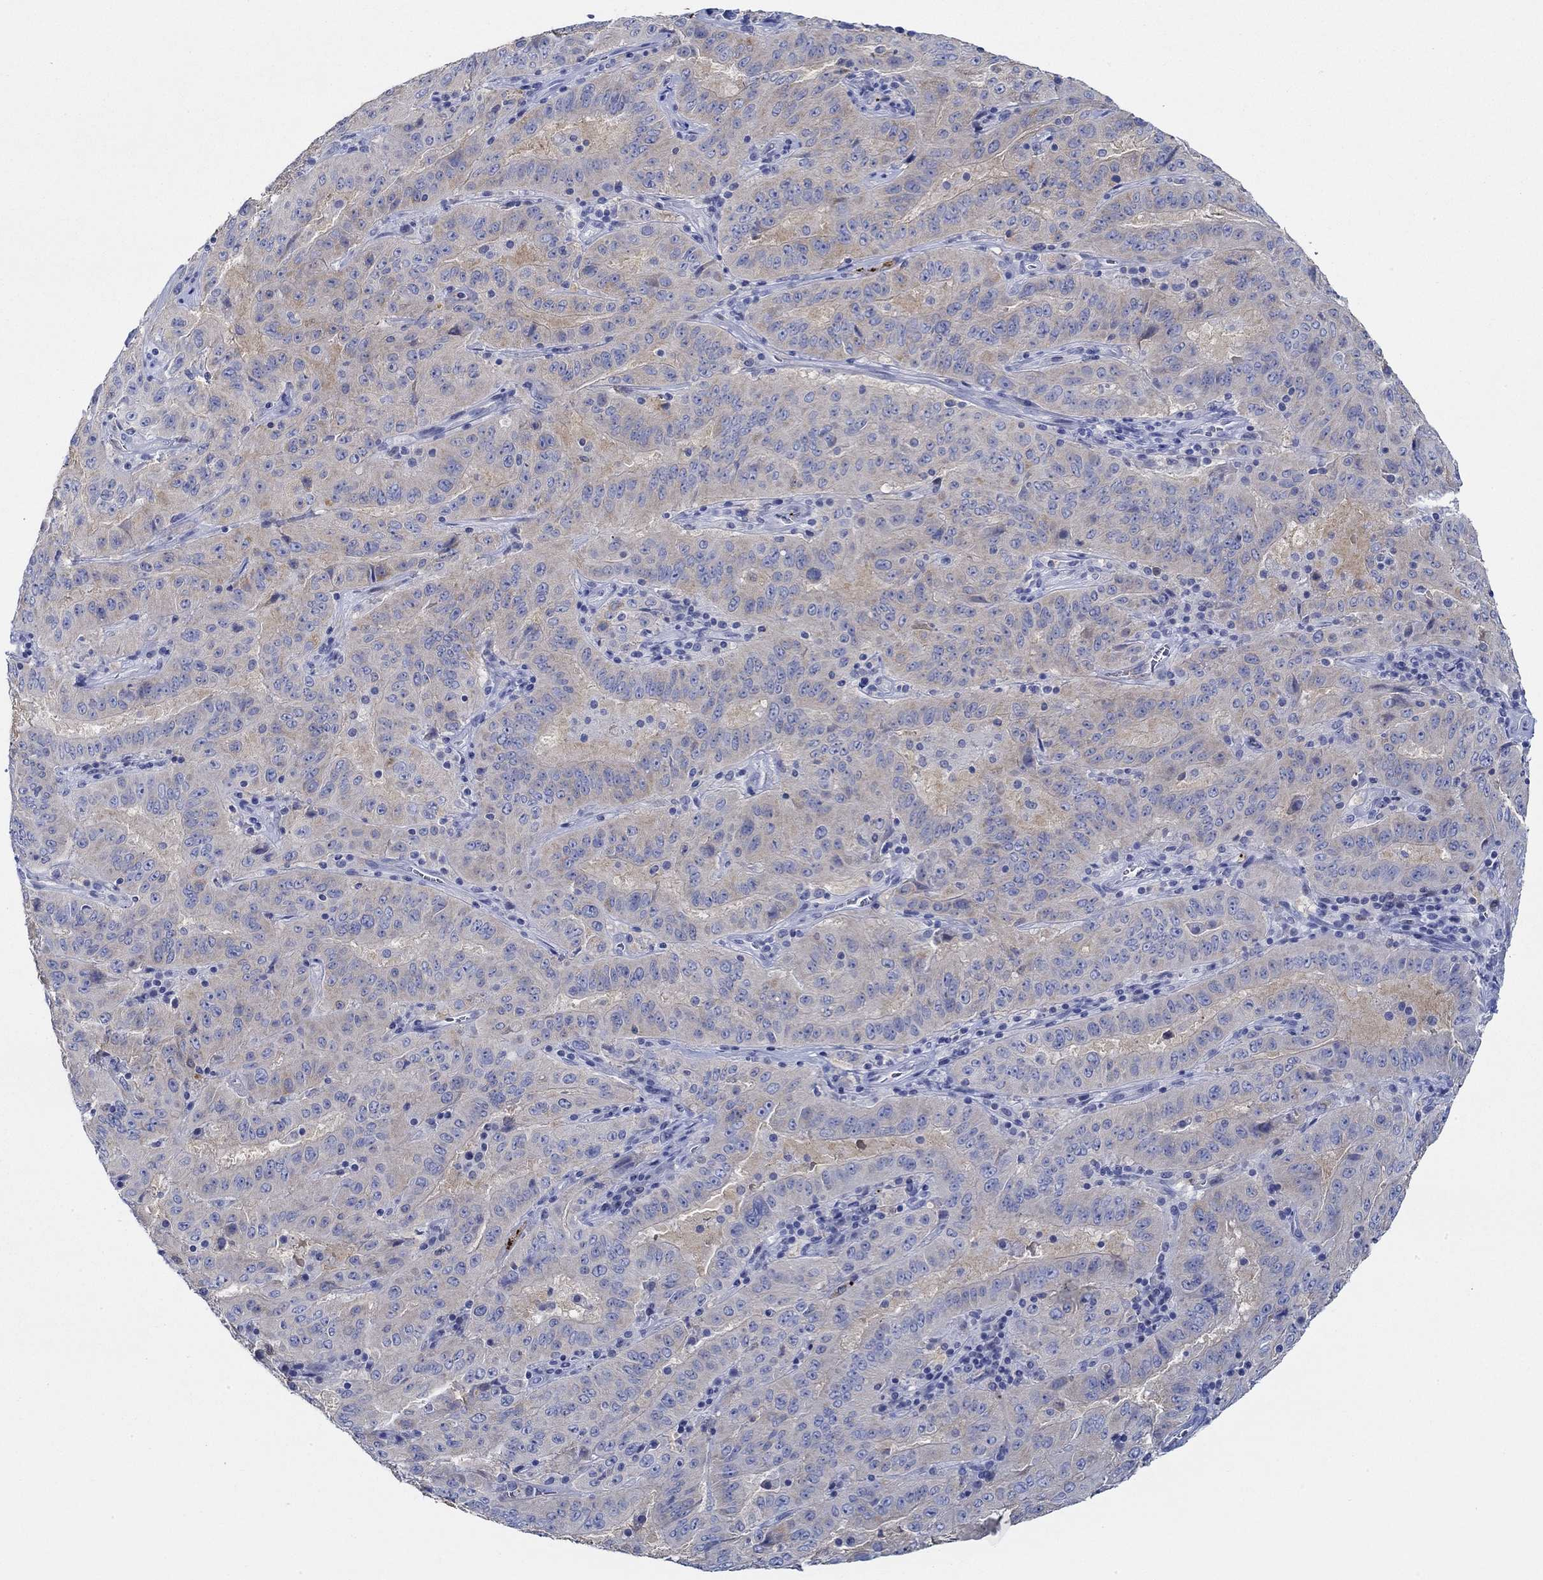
{"staining": {"intensity": "moderate", "quantity": "<25%", "location": "cytoplasmic/membranous"}, "tissue": "pancreatic cancer", "cell_type": "Tumor cells", "image_type": "cancer", "snomed": [{"axis": "morphology", "description": "Adenocarcinoma, NOS"}, {"axis": "topography", "description": "Pancreas"}], "caption": "Immunohistochemical staining of human pancreatic cancer shows low levels of moderate cytoplasmic/membranous protein positivity in approximately <25% of tumor cells.", "gene": "SLC27A3", "patient": {"sex": "male", "age": 63}}